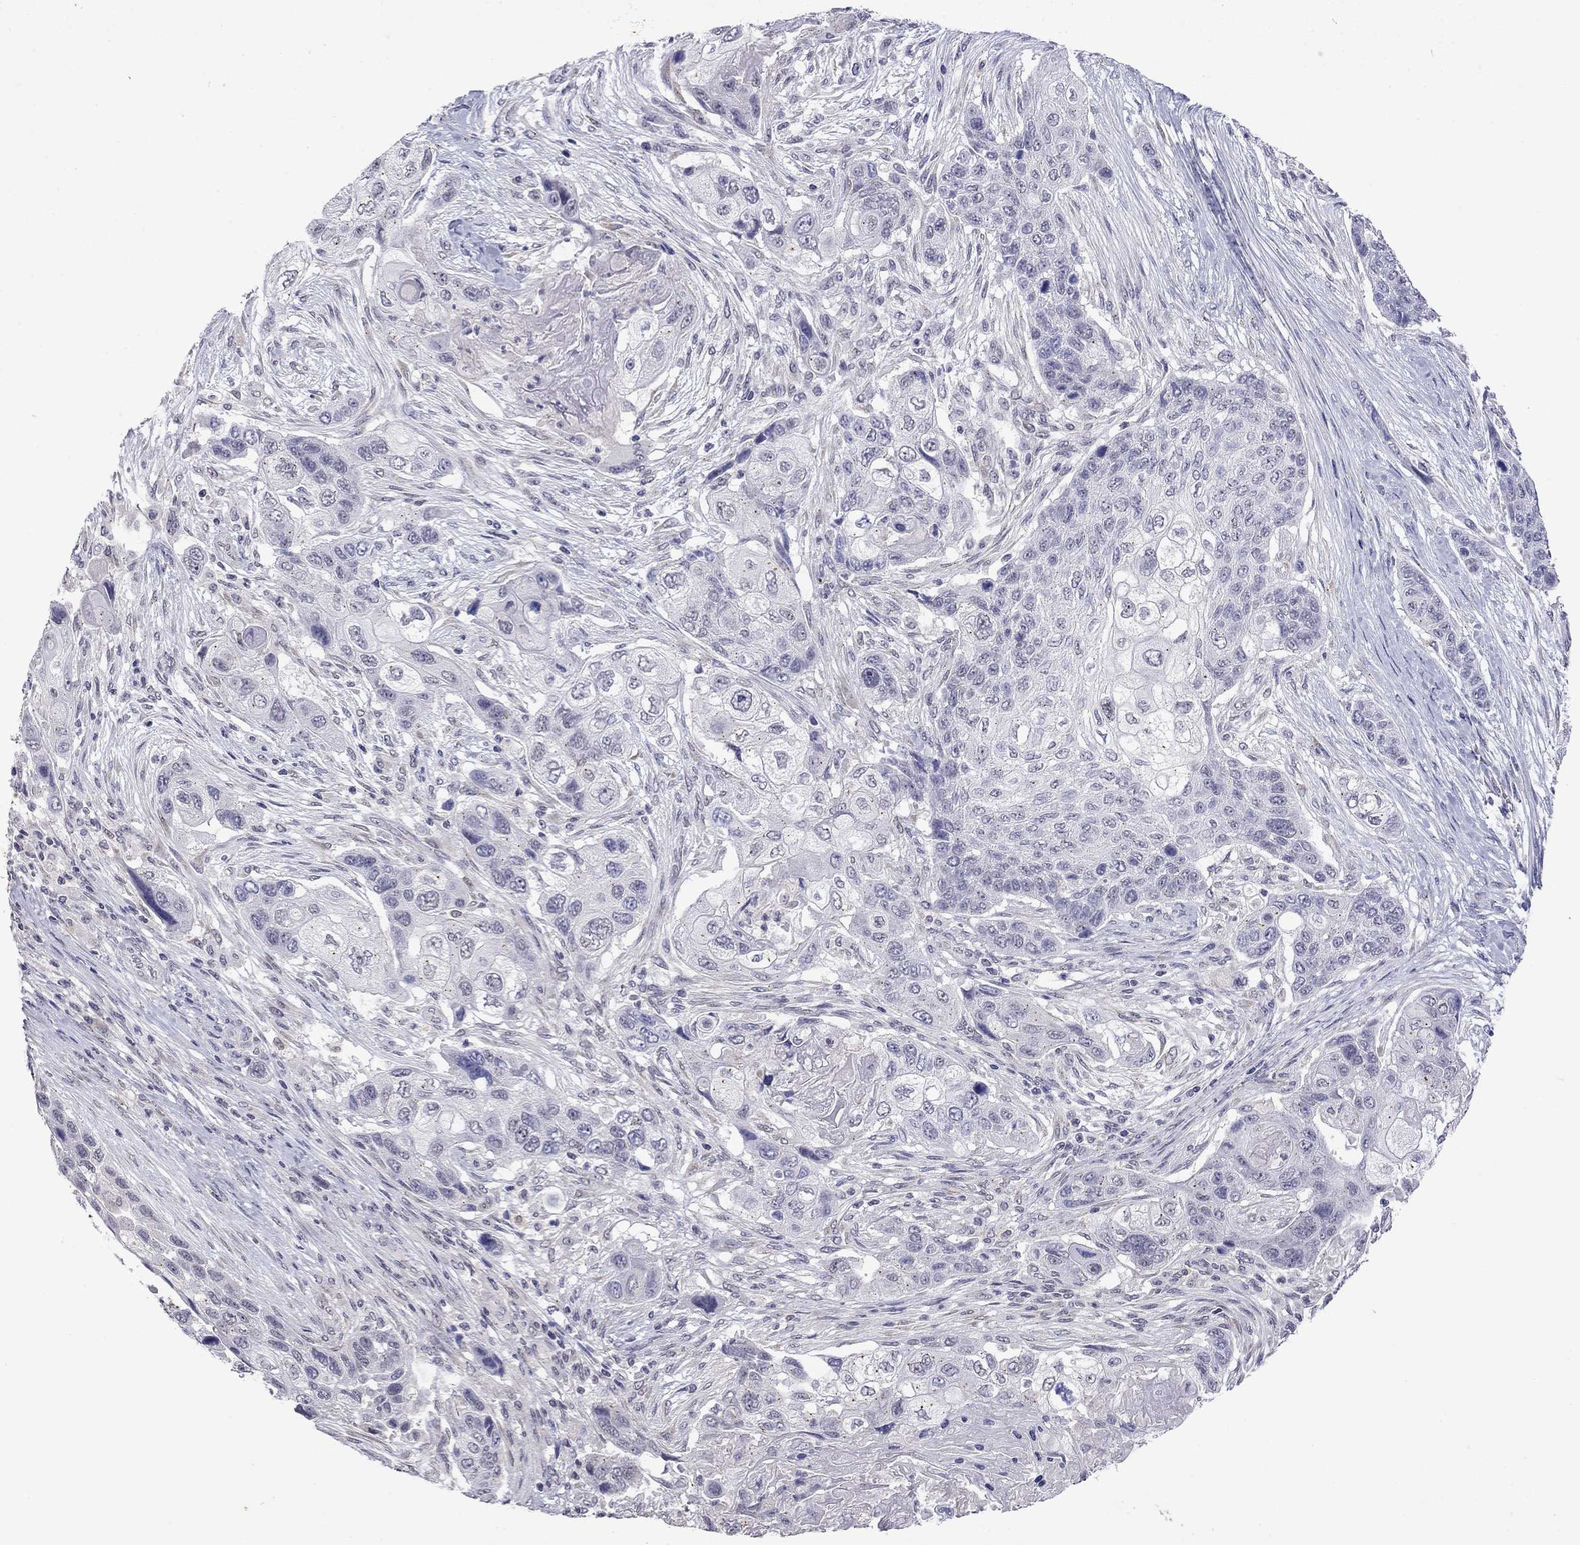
{"staining": {"intensity": "negative", "quantity": "none", "location": "none"}, "tissue": "lung cancer", "cell_type": "Tumor cells", "image_type": "cancer", "snomed": [{"axis": "morphology", "description": "Squamous cell carcinoma, NOS"}, {"axis": "topography", "description": "Lung"}], "caption": "Tumor cells show no significant protein expression in lung squamous cell carcinoma.", "gene": "WNK3", "patient": {"sex": "male", "age": 69}}